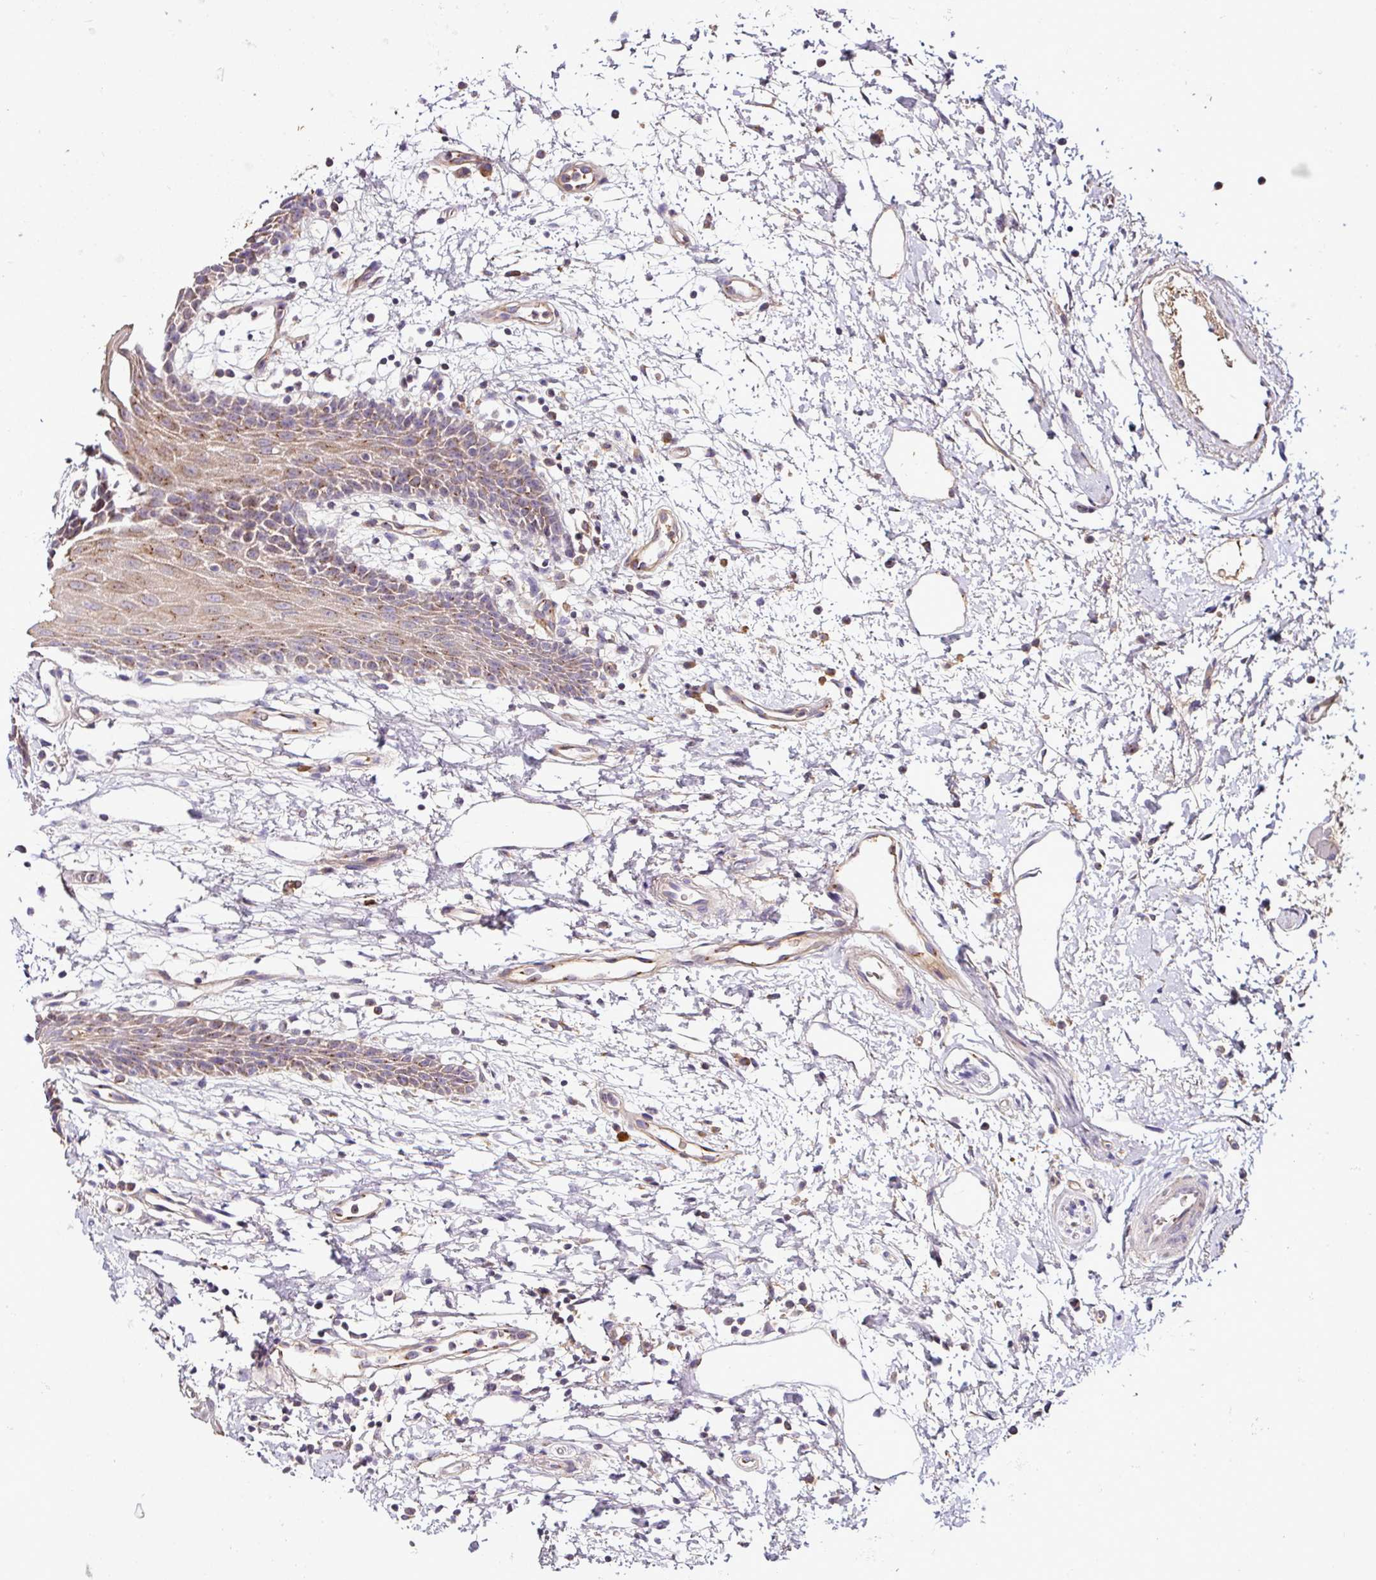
{"staining": {"intensity": "weak", "quantity": "25%-75%", "location": "cytoplasmic/membranous"}, "tissue": "oral mucosa", "cell_type": "Squamous epithelial cells", "image_type": "normal", "snomed": [{"axis": "morphology", "description": "Normal tissue, NOS"}, {"axis": "topography", "description": "Oral tissue"}, {"axis": "topography", "description": "Tounge, NOS"}], "caption": "Protein analysis of unremarkable oral mucosa shows weak cytoplasmic/membranous positivity in about 25%-75% of squamous epithelial cells. Nuclei are stained in blue.", "gene": "CPD", "patient": {"sex": "female", "age": 59}}